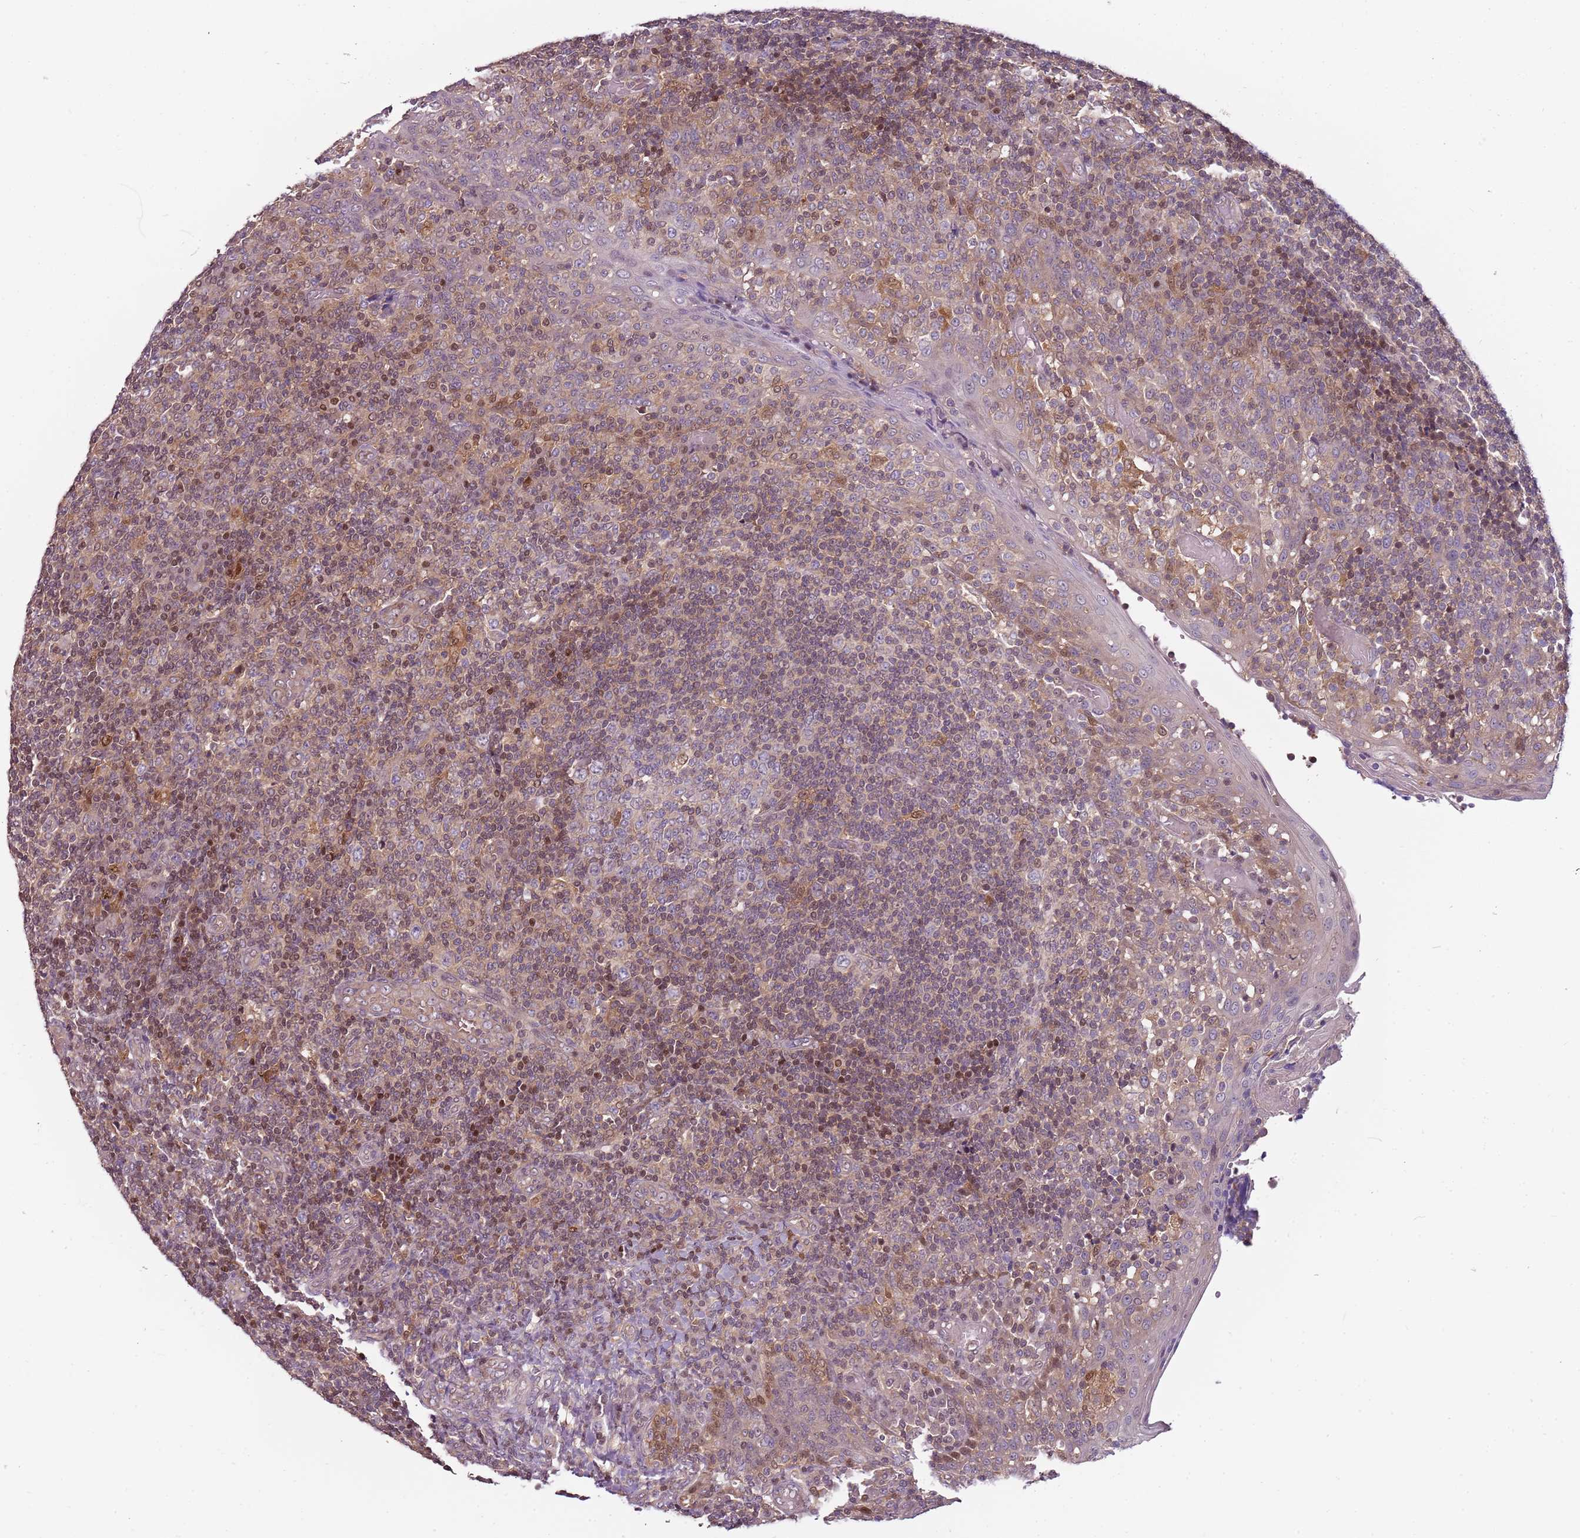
{"staining": {"intensity": "weak", "quantity": "<25%", "location": "nuclear"}, "tissue": "tonsil", "cell_type": "Germinal center cells", "image_type": "normal", "snomed": [{"axis": "morphology", "description": "Normal tissue, NOS"}, {"axis": "topography", "description": "Tonsil"}], "caption": "Immunohistochemistry histopathology image of normal tonsil stained for a protein (brown), which displays no staining in germinal center cells.", "gene": "GSTO2", "patient": {"sex": "female", "age": 19}}